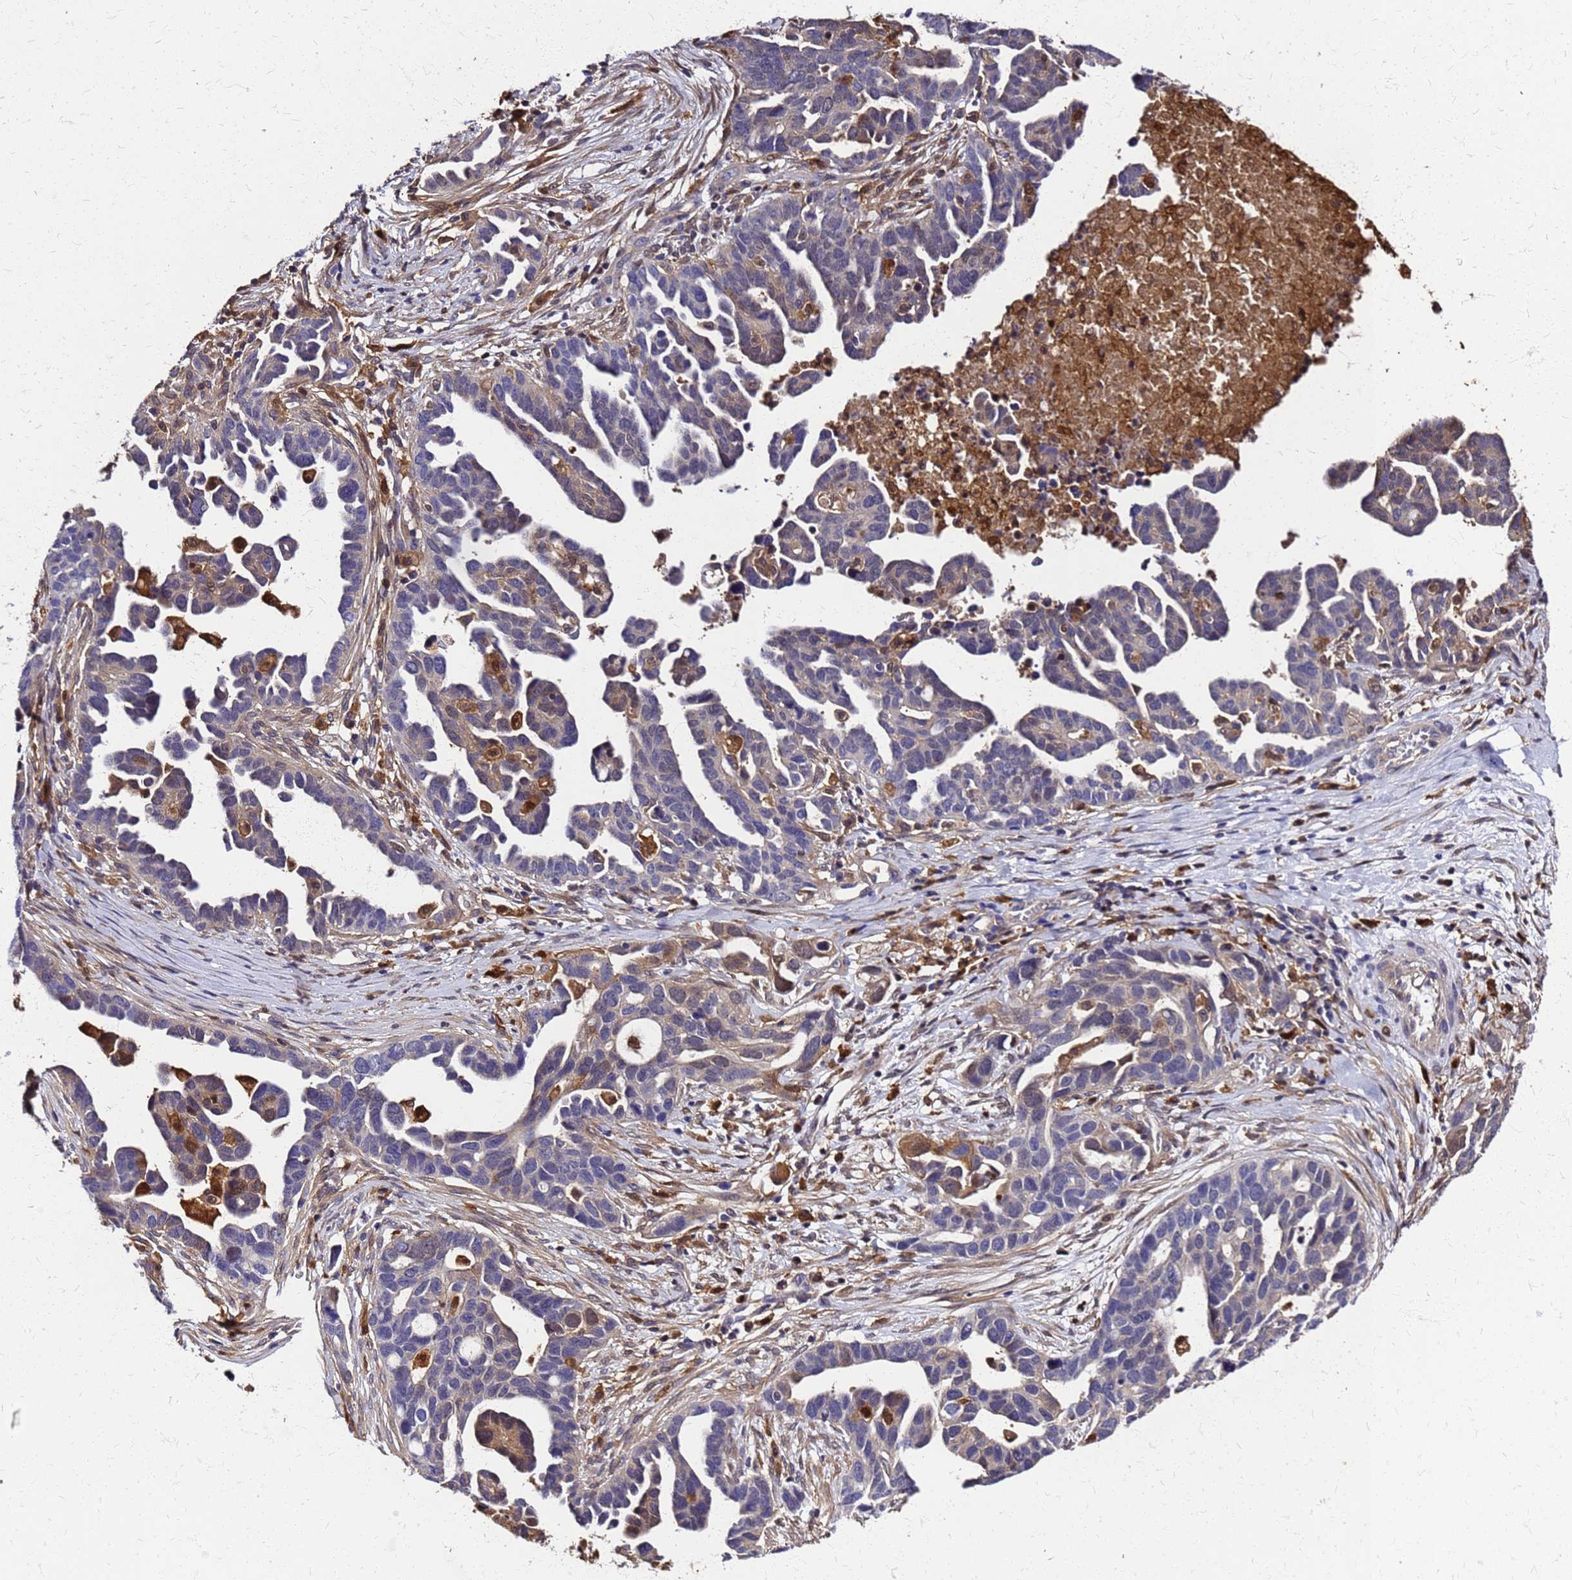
{"staining": {"intensity": "strong", "quantity": "<25%", "location": "cytoplasmic/membranous,nuclear"}, "tissue": "ovarian cancer", "cell_type": "Tumor cells", "image_type": "cancer", "snomed": [{"axis": "morphology", "description": "Cystadenocarcinoma, serous, NOS"}, {"axis": "topography", "description": "Ovary"}], "caption": "A histopathology image of human serous cystadenocarcinoma (ovarian) stained for a protein demonstrates strong cytoplasmic/membranous and nuclear brown staining in tumor cells.", "gene": "S100A11", "patient": {"sex": "female", "age": 54}}